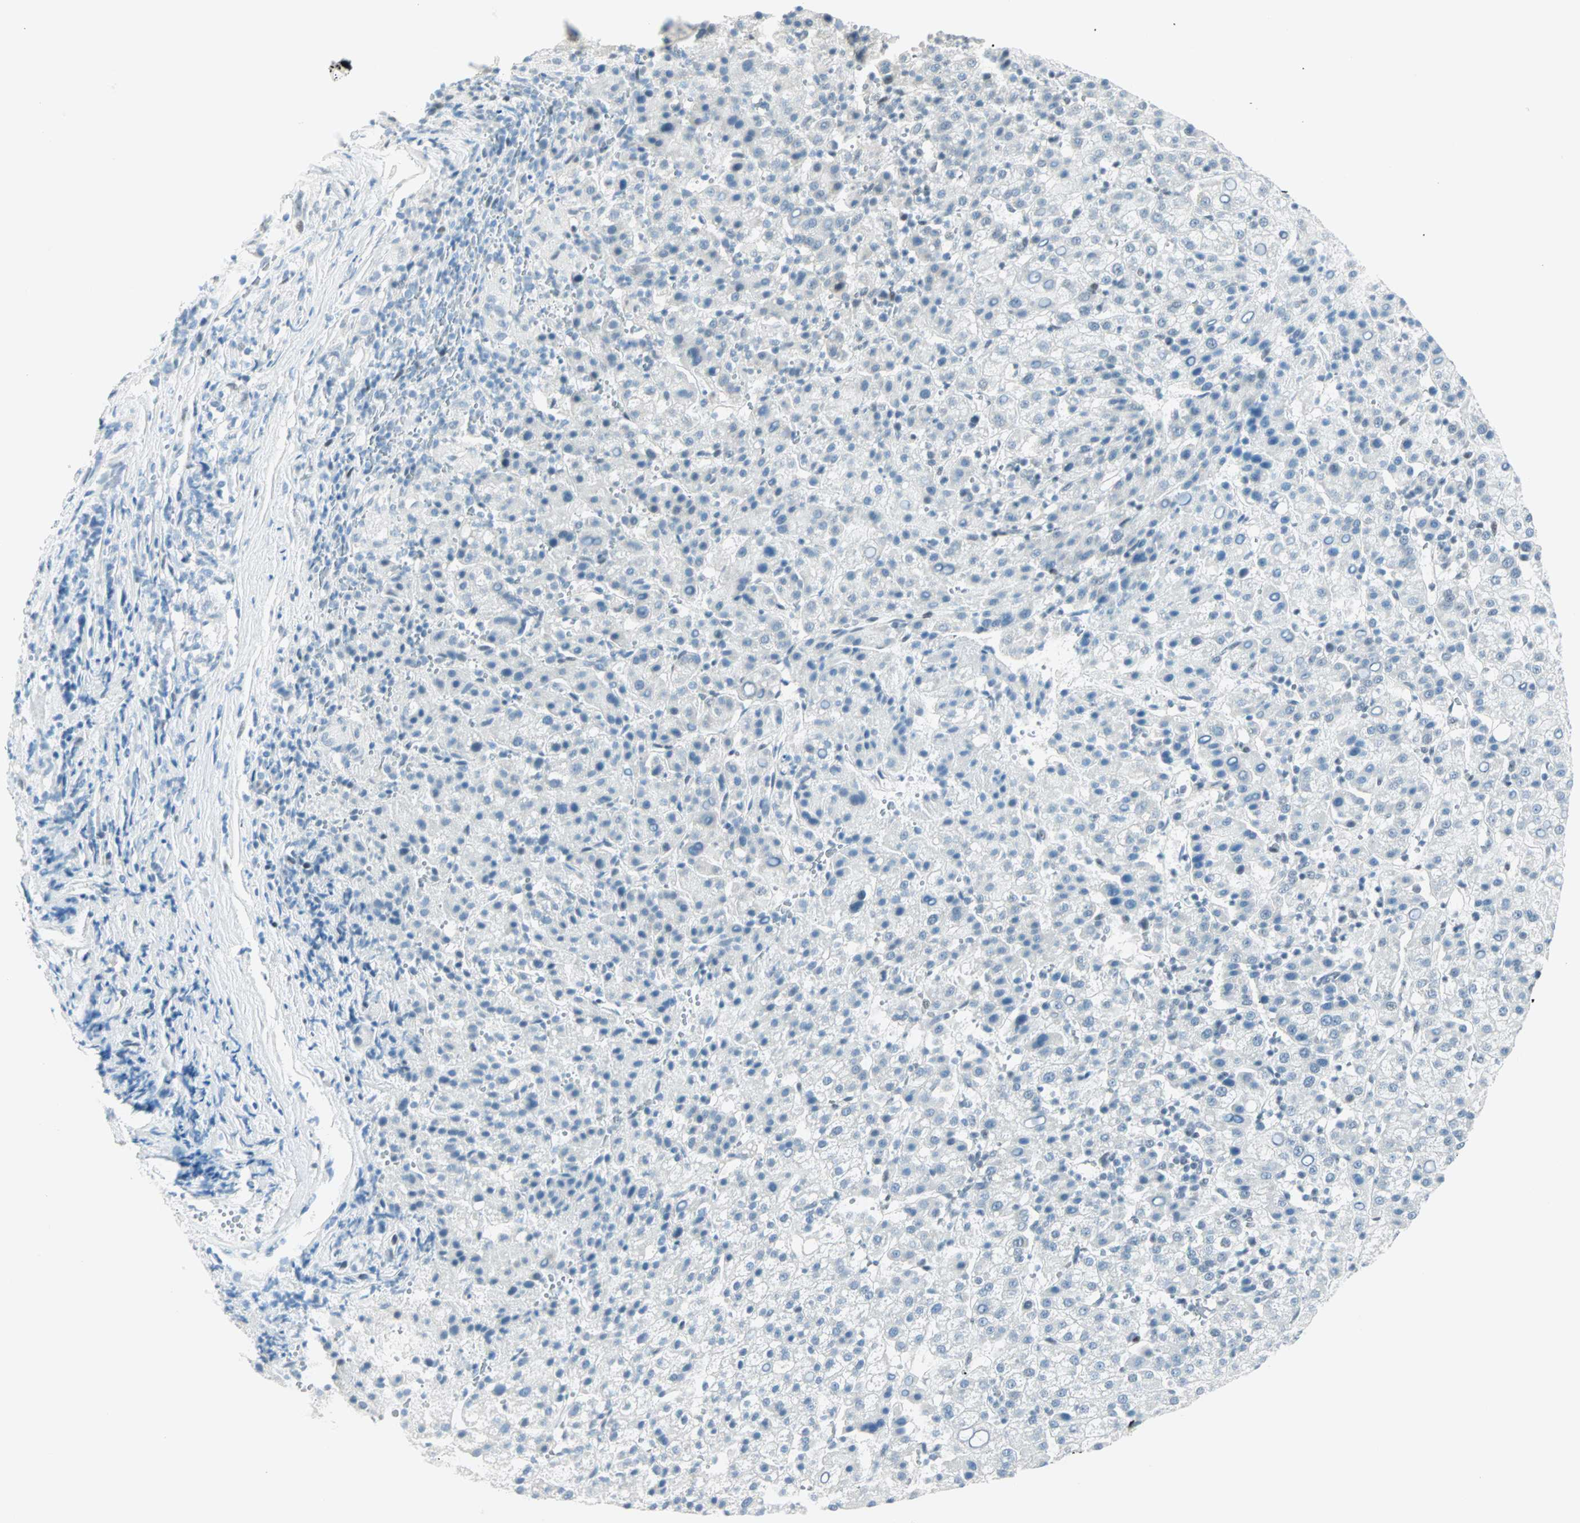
{"staining": {"intensity": "negative", "quantity": "none", "location": "none"}, "tissue": "liver cancer", "cell_type": "Tumor cells", "image_type": "cancer", "snomed": [{"axis": "morphology", "description": "Carcinoma, Hepatocellular, NOS"}, {"axis": "topography", "description": "Liver"}], "caption": "IHC micrograph of neoplastic tissue: human liver cancer stained with DAB shows no significant protein expression in tumor cells.", "gene": "PKNOX1", "patient": {"sex": "female", "age": 58}}